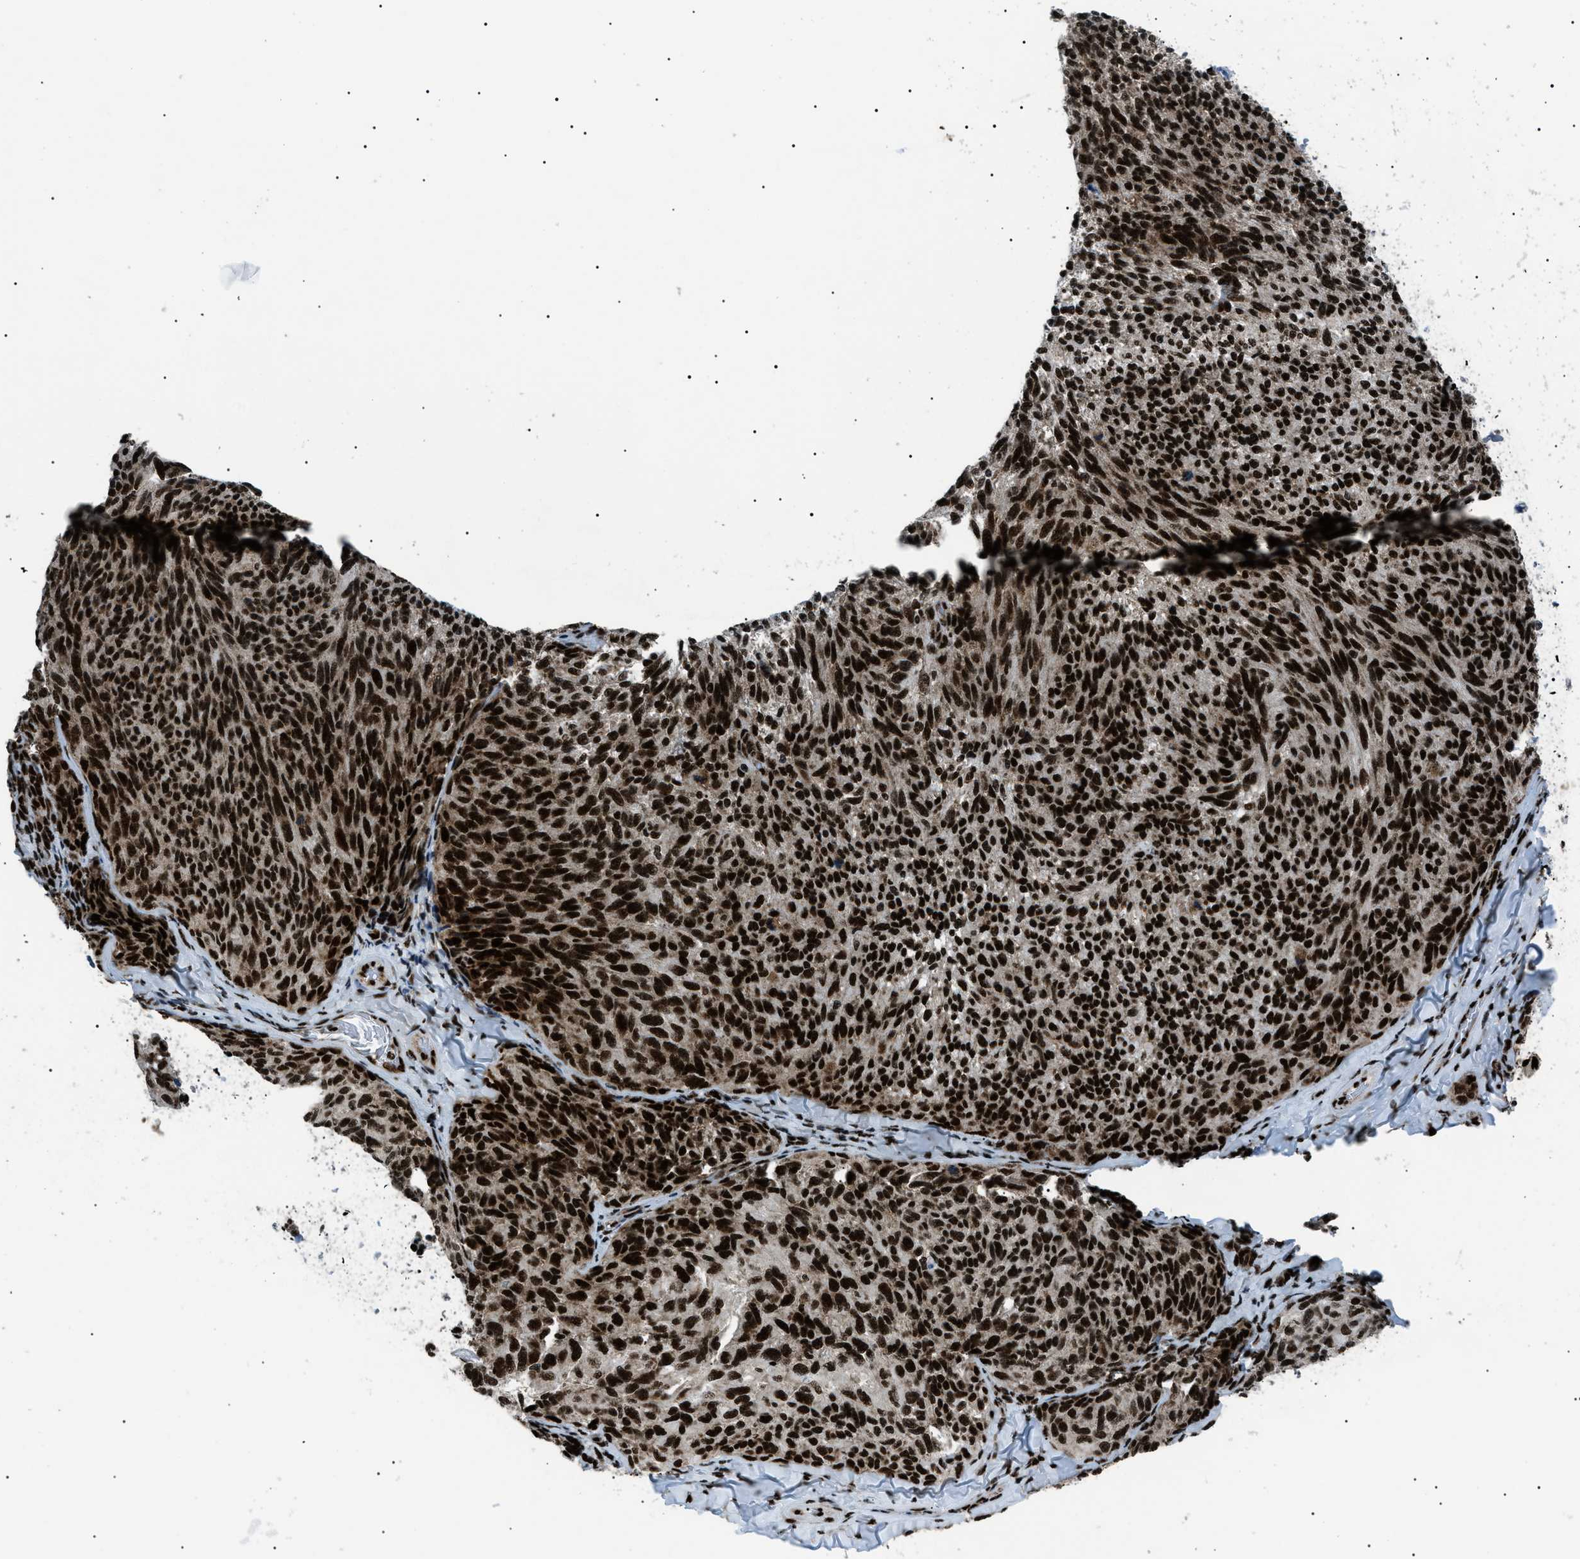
{"staining": {"intensity": "strong", "quantity": ">75%", "location": "nuclear"}, "tissue": "melanoma", "cell_type": "Tumor cells", "image_type": "cancer", "snomed": [{"axis": "morphology", "description": "Malignant melanoma, NOS"}, {"axis": "topography", "description": "Skin"}], "caption": "IHC of melanoma displays high levels of strong nuclear expression in approximately >75% of tumor cells.", "gene": "HNRNPK", "patient": {"sex": "female", "age": 73}}